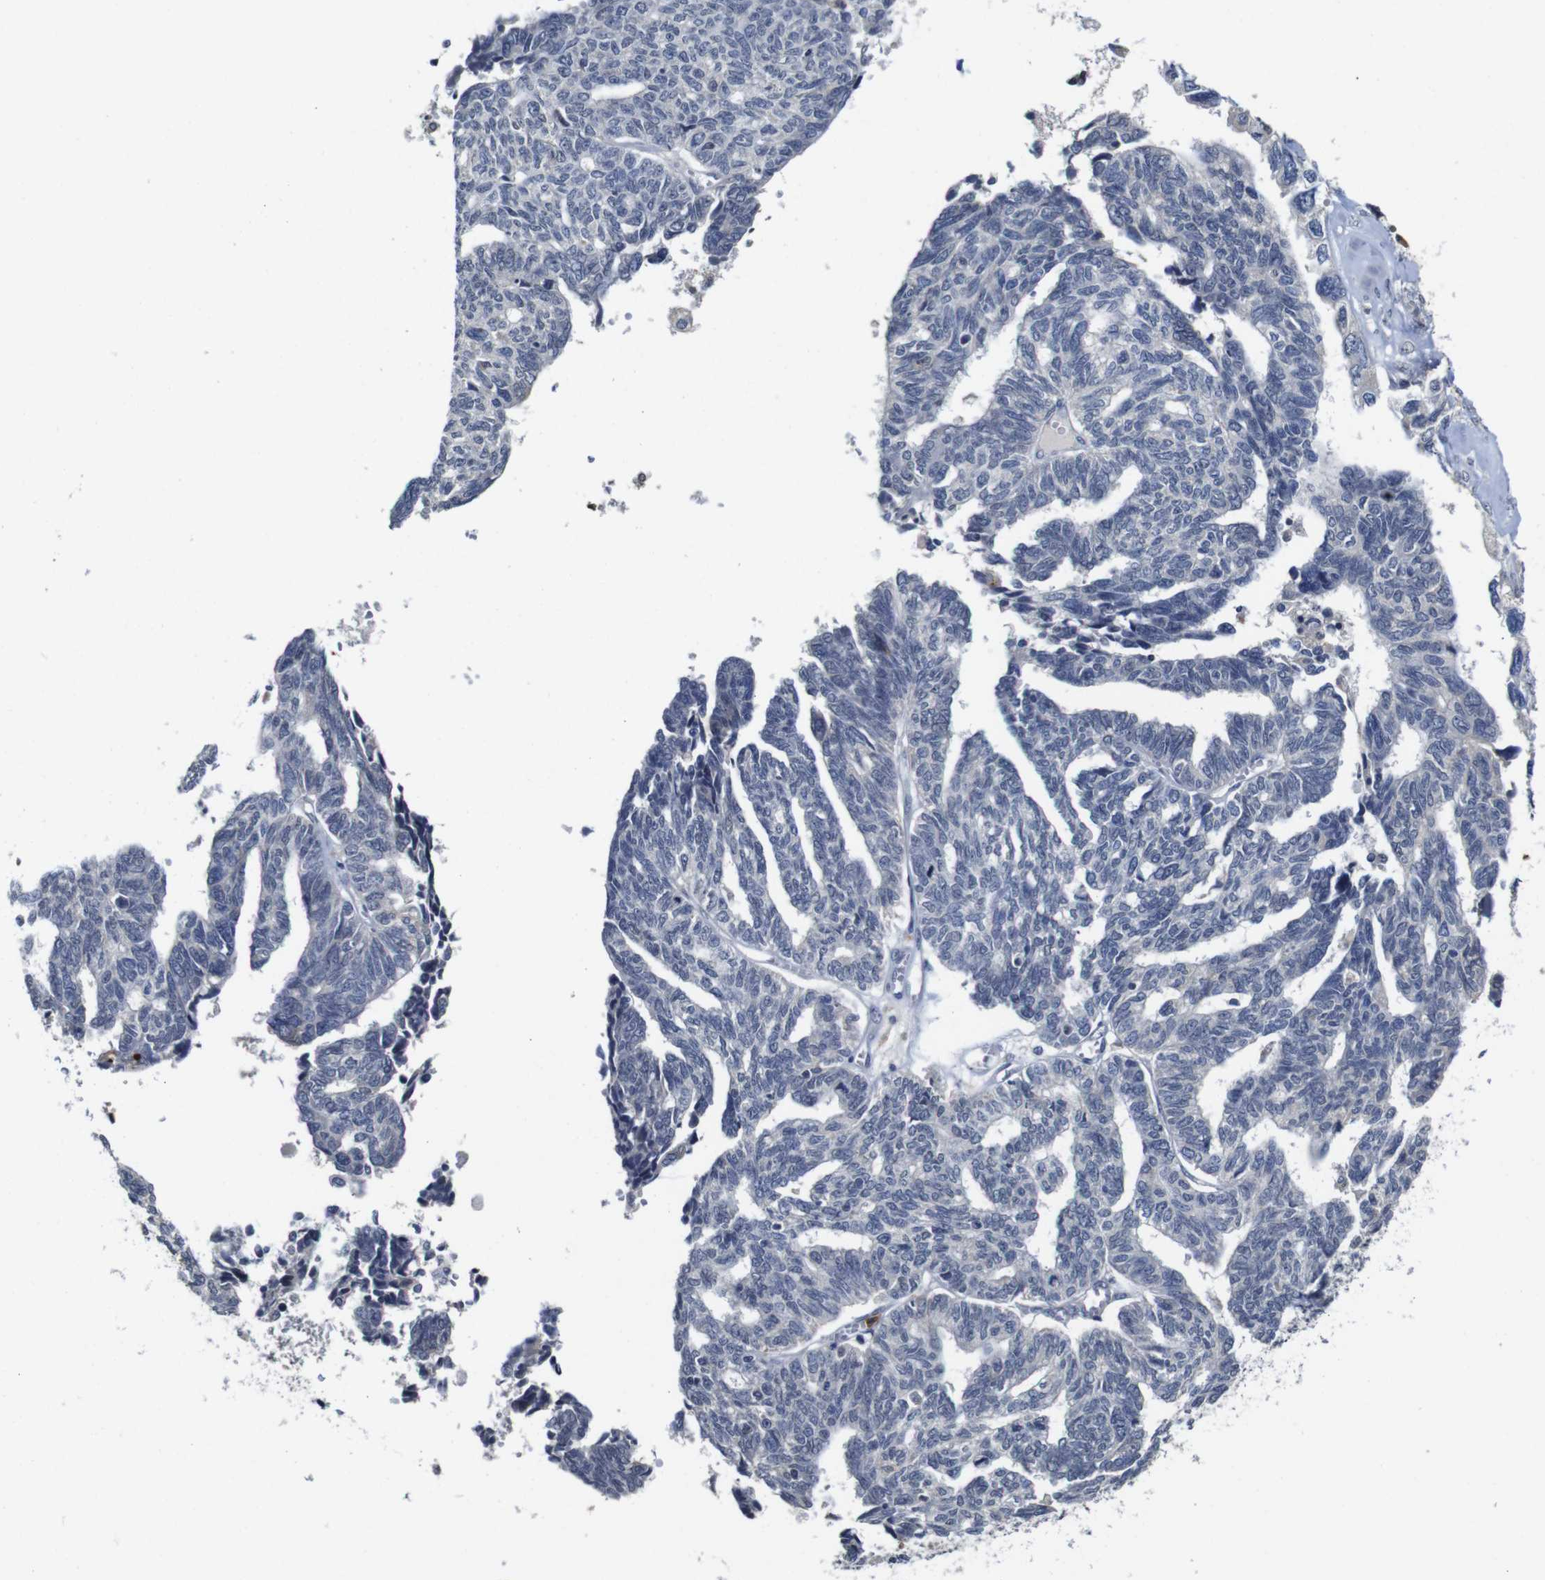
{"staining": {"intensity": "negative", "quantity": "none", "location": "none"}, "tissue": "ovarian cancer", "cell_type": "Tumor cells", "image_type": "cancer", "snomed": [{"axis": "morphology", "description": "Cystadenocarcinoma, serous, NOS"}, {"axis": "topography", "description": "Ovary"}], "caption": "A photomicrograph of ovarian serous cystadenocarcinoma stained for a protein shows no brown staining in tumor cells.", "gene": "NTRK3", "patient": {"sex": "female", "age": 79}}